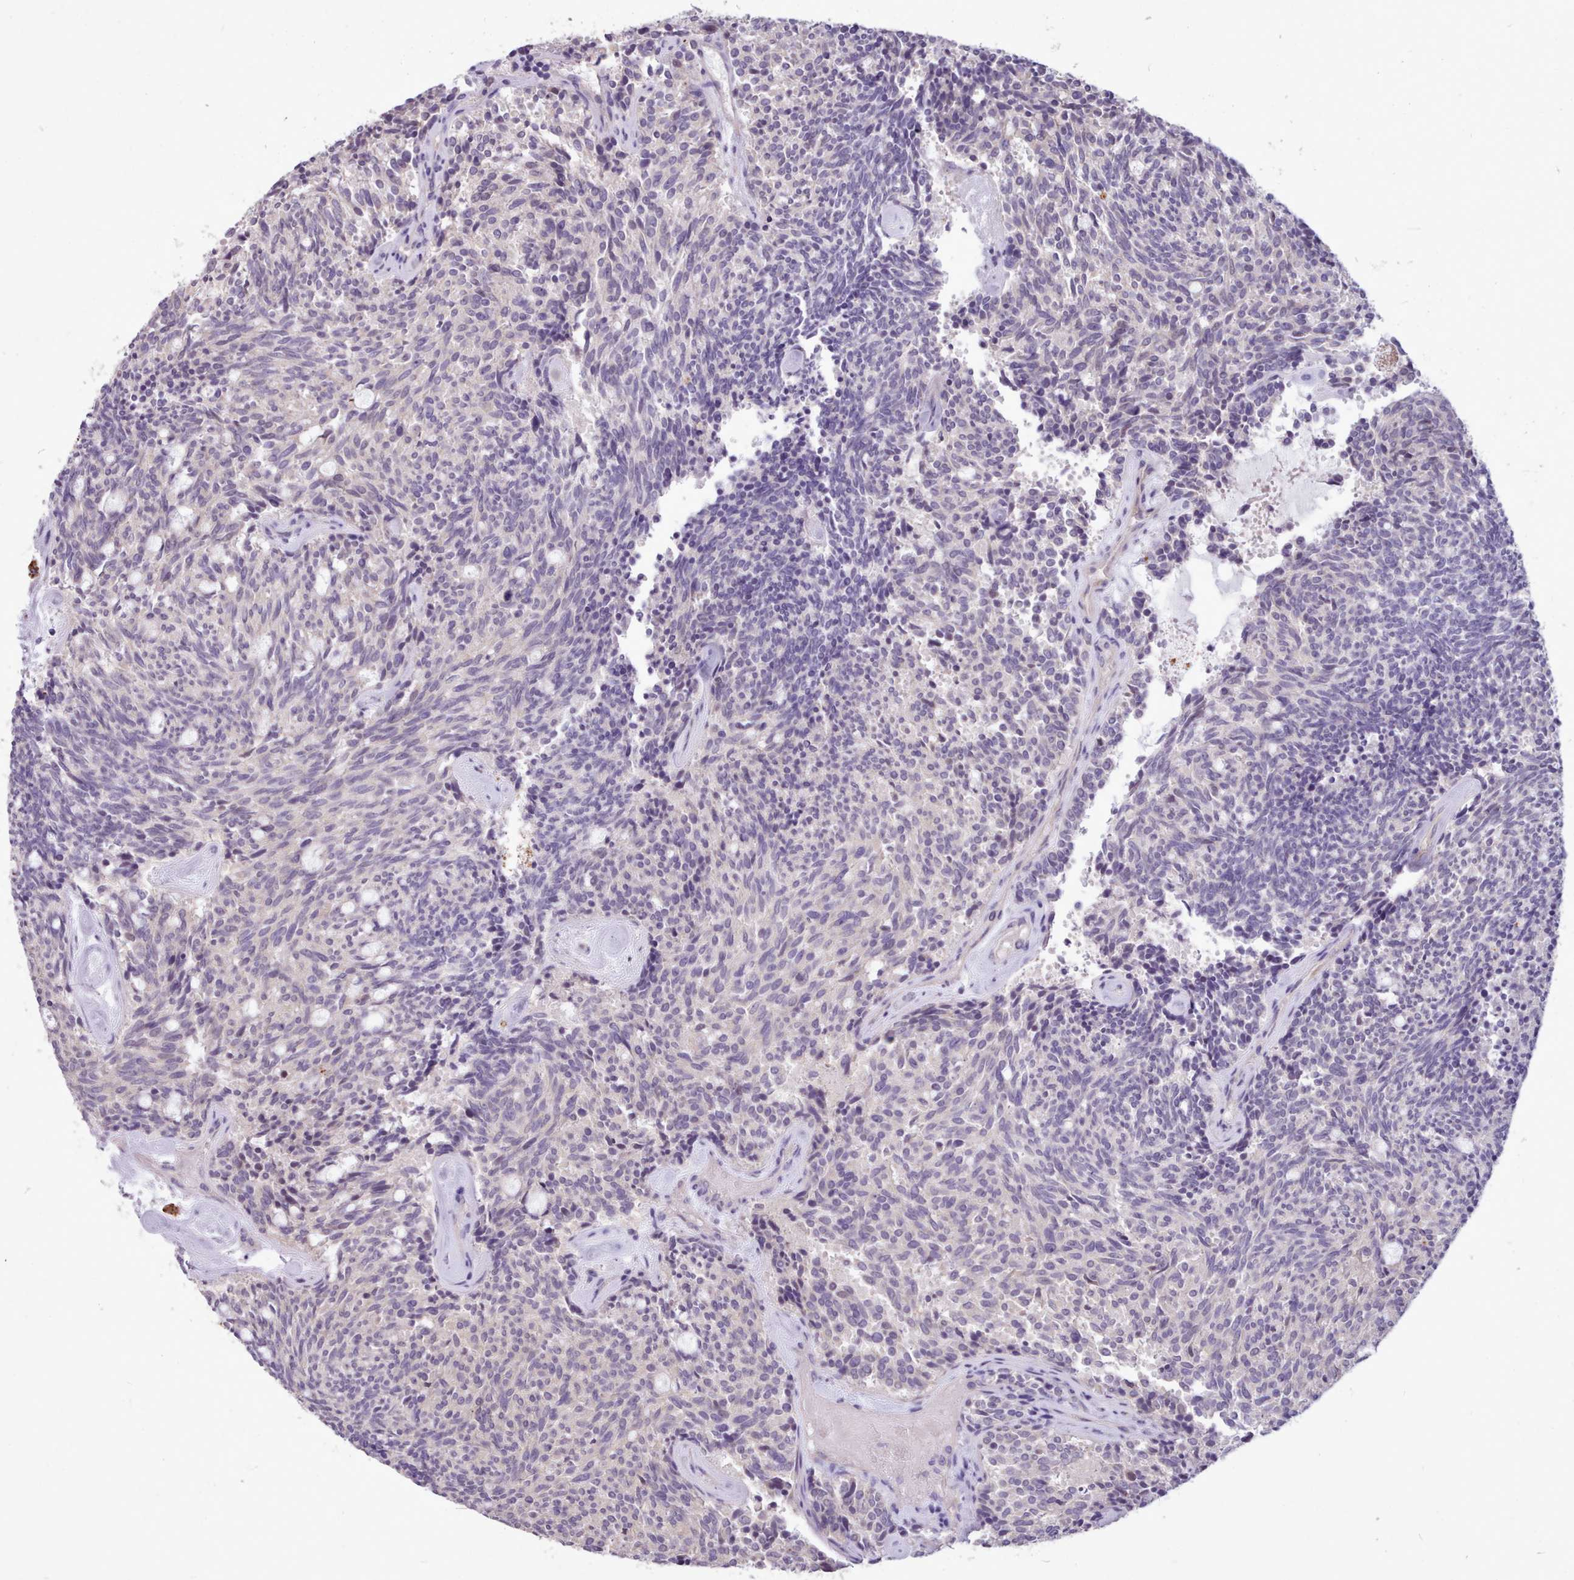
{"staining": {"intensity": "negative", "quantity": "none", "location": "none"}, "tissue": "carcinoid", "cell_type": "Tumor cells", "image_type": "cancer", "snomed": [{"axis": "morphology", "description": "Carcinoid, malignant, NOS"}, {"axis": "topography", "description": "Pancreas"}], "caption": "Immunohistochemistry (IHC) photomicrograph of carcinoid stained for a protein (brown), which shows no staining in tumor cells.", "gene": "ZNF607", "patient": {"sex": "female", "age": 54}}